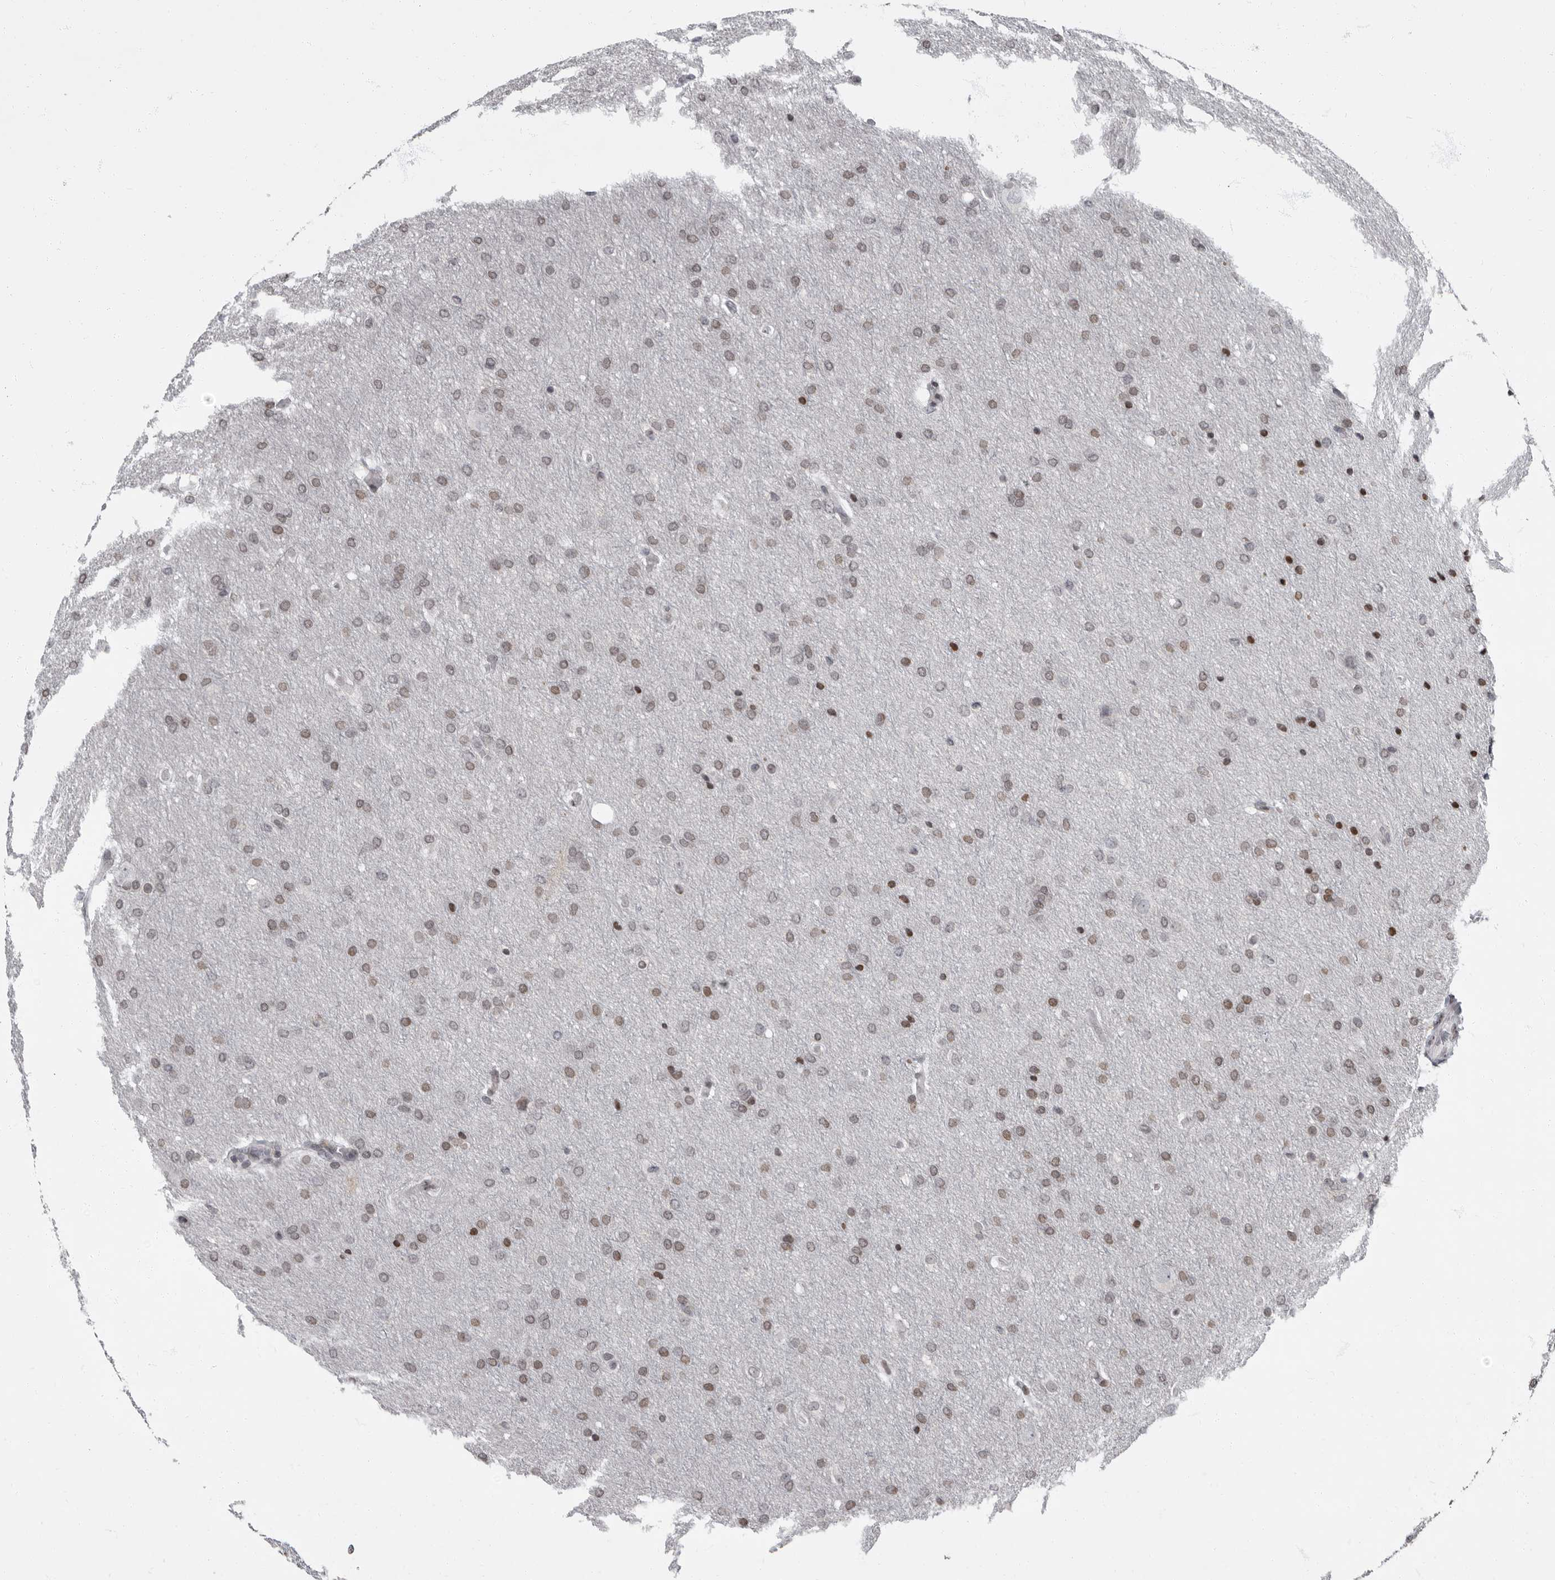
{"staining": {"intensity": "weak", "quantity": ">75%", "location": "nuclear"}, "tissue": "glioma", "cell_type": "Tumor cells", "image_type": "cancer", "snomed": [{"axis": "morphology", "description": "Glioma, malignant, Low grade"}, {"axis": "topography", "description": "Brain"}], "caption": "Weak nuclear expression is appreciated in approximately >75% of tumor cells in glioma.", "gene": "EVI5", "patient": {"sex": "female", "age": 37}}